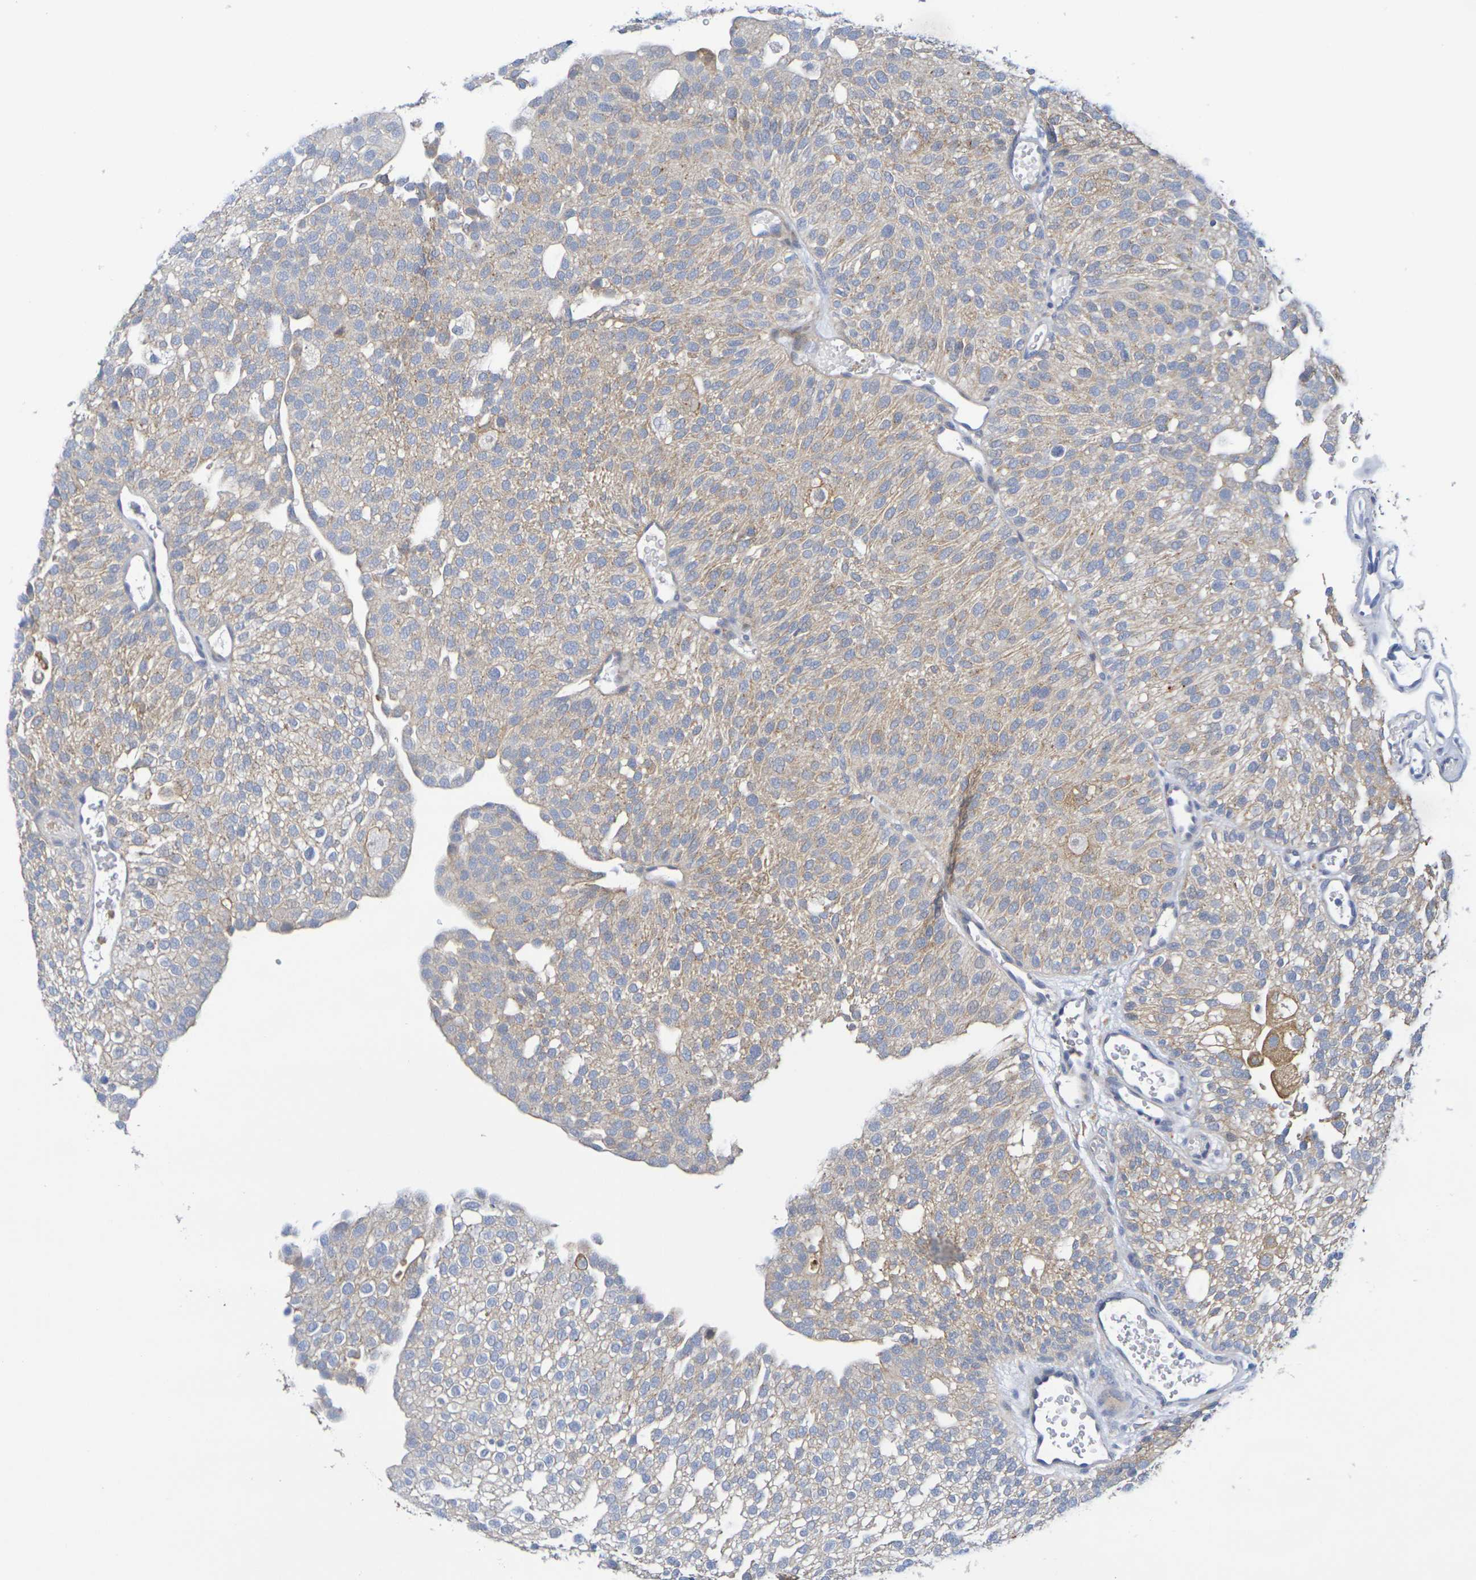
{"staining": {"intensity": "weak", "quantity": "25%-75%", "location": "cytoplasmic/membranous"}, "tissue": "urothelial cancer", "cell_type": "Tumor cells", "image_type": "cancer", "snomed": [{"axis": "morphology", "description": "Urothelial carcinoma, Low grade"}, {"axis": "topography", "description": "Urinary bladder"}], "caption": "Protein staining of low-grade urothelial carcinoma tissue reveals weak cytoplasmic/membranous expression in about 25%-75% of tumor cells.", "gene": "SDC4", "patient": {"sex": "male", "age": 78}}